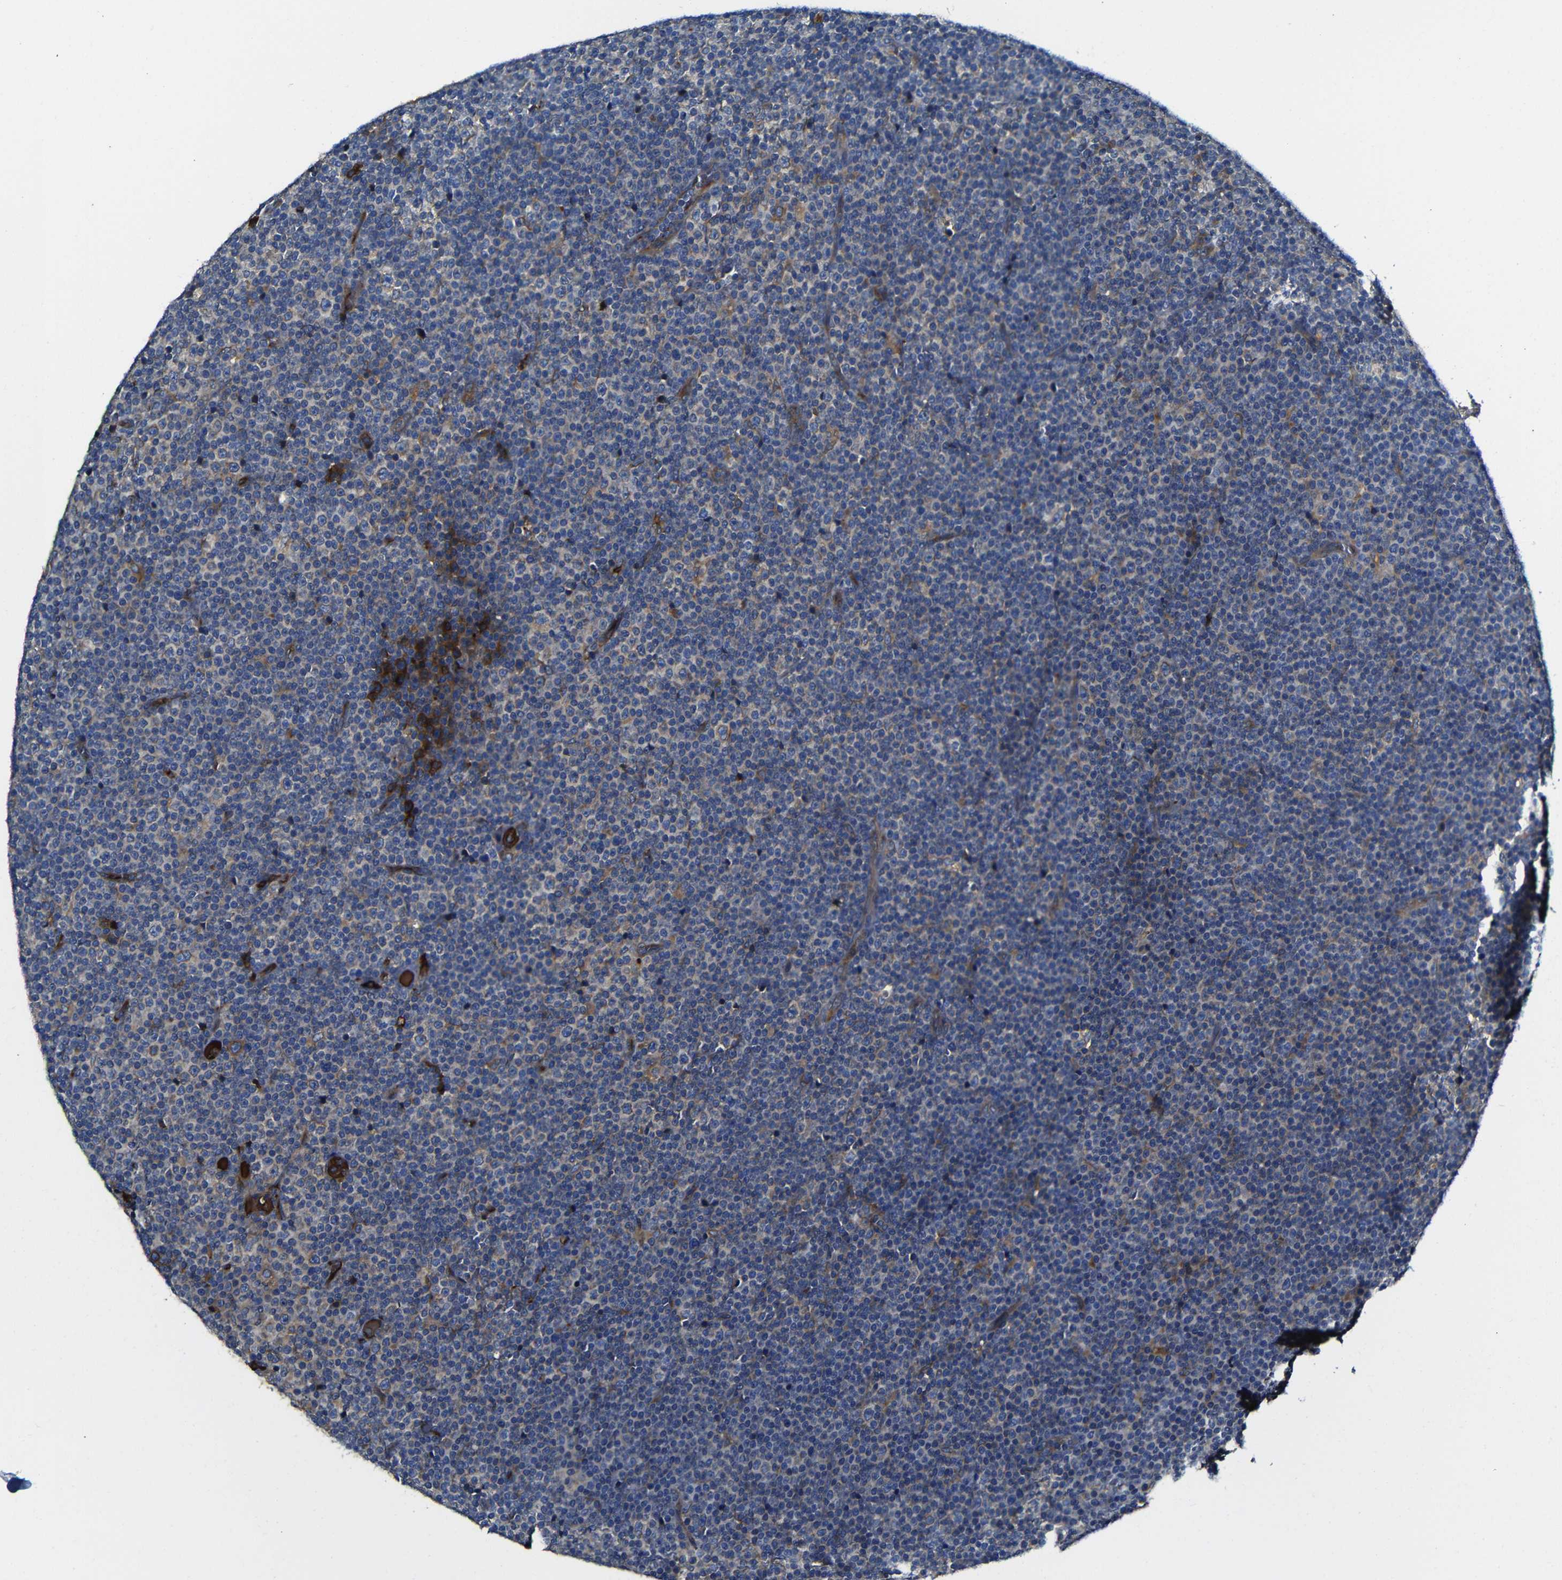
{"staining": {"intensity": "weak", "quantity": "25%-75%", "location": "cytoplasmic/membranous"}, "tissue": "lymphoma", "cell_type": "Tumor cells", "image_type": "cancer", "snomed": [{"axis": "morphology", "description": "Malignant lymphoma, non-Hodgkin's type, Low grade"}, {"axis": "topography", "description": "Lymph node"}], "caption": "A high-resolution histopathology image shows immunohistochemistry (IHC) staining of low-grade malignant lymphoma, non-Hodgkin's type, which displays weak cytoplasmic/membranous positivity in approximately 25%-75% of tumor cells.", "gene": "CLCC1", "patient": {"sex": "female", "age": 67}}